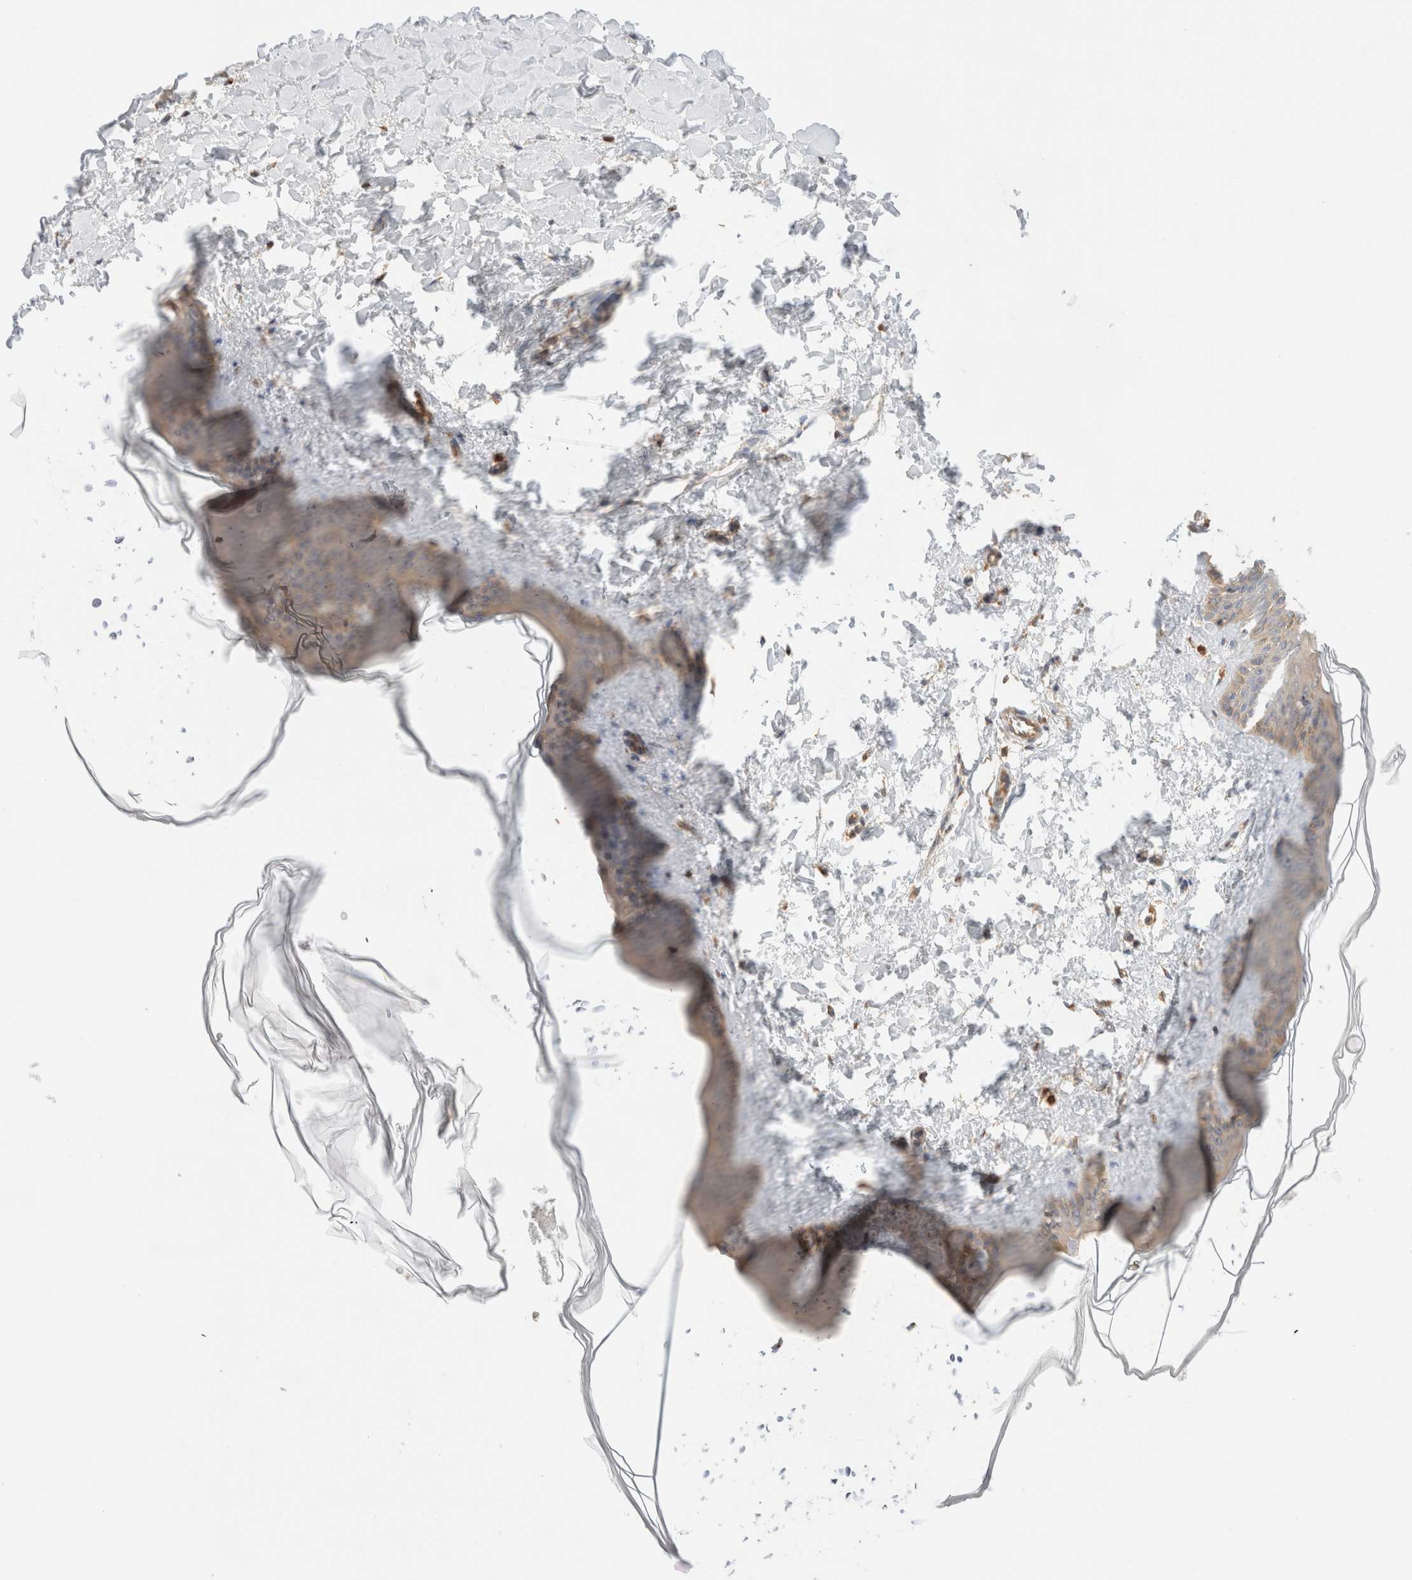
{"staining": {"intensity": "moderate", "quantity": ">75%", "location": "cytoplasmic/membranous"}, "tissue": "skin", "cell_type": "Fibroblasts", "image_type": "normal", "snomed": [{"axis": "morphology", "description": "Normal tissue, NOS"}, {"axis": "topography", "description": "Skin"}], "caption": "This photomicrograph shows immunohistochemistry (IHC) staining of benign human skin, with medium moderate cytoplasmic/membranous positivity in approximately >75% of fibroblasts.", "gene": "RABEP1", "patient": {"sex": "female", "age": 17}}